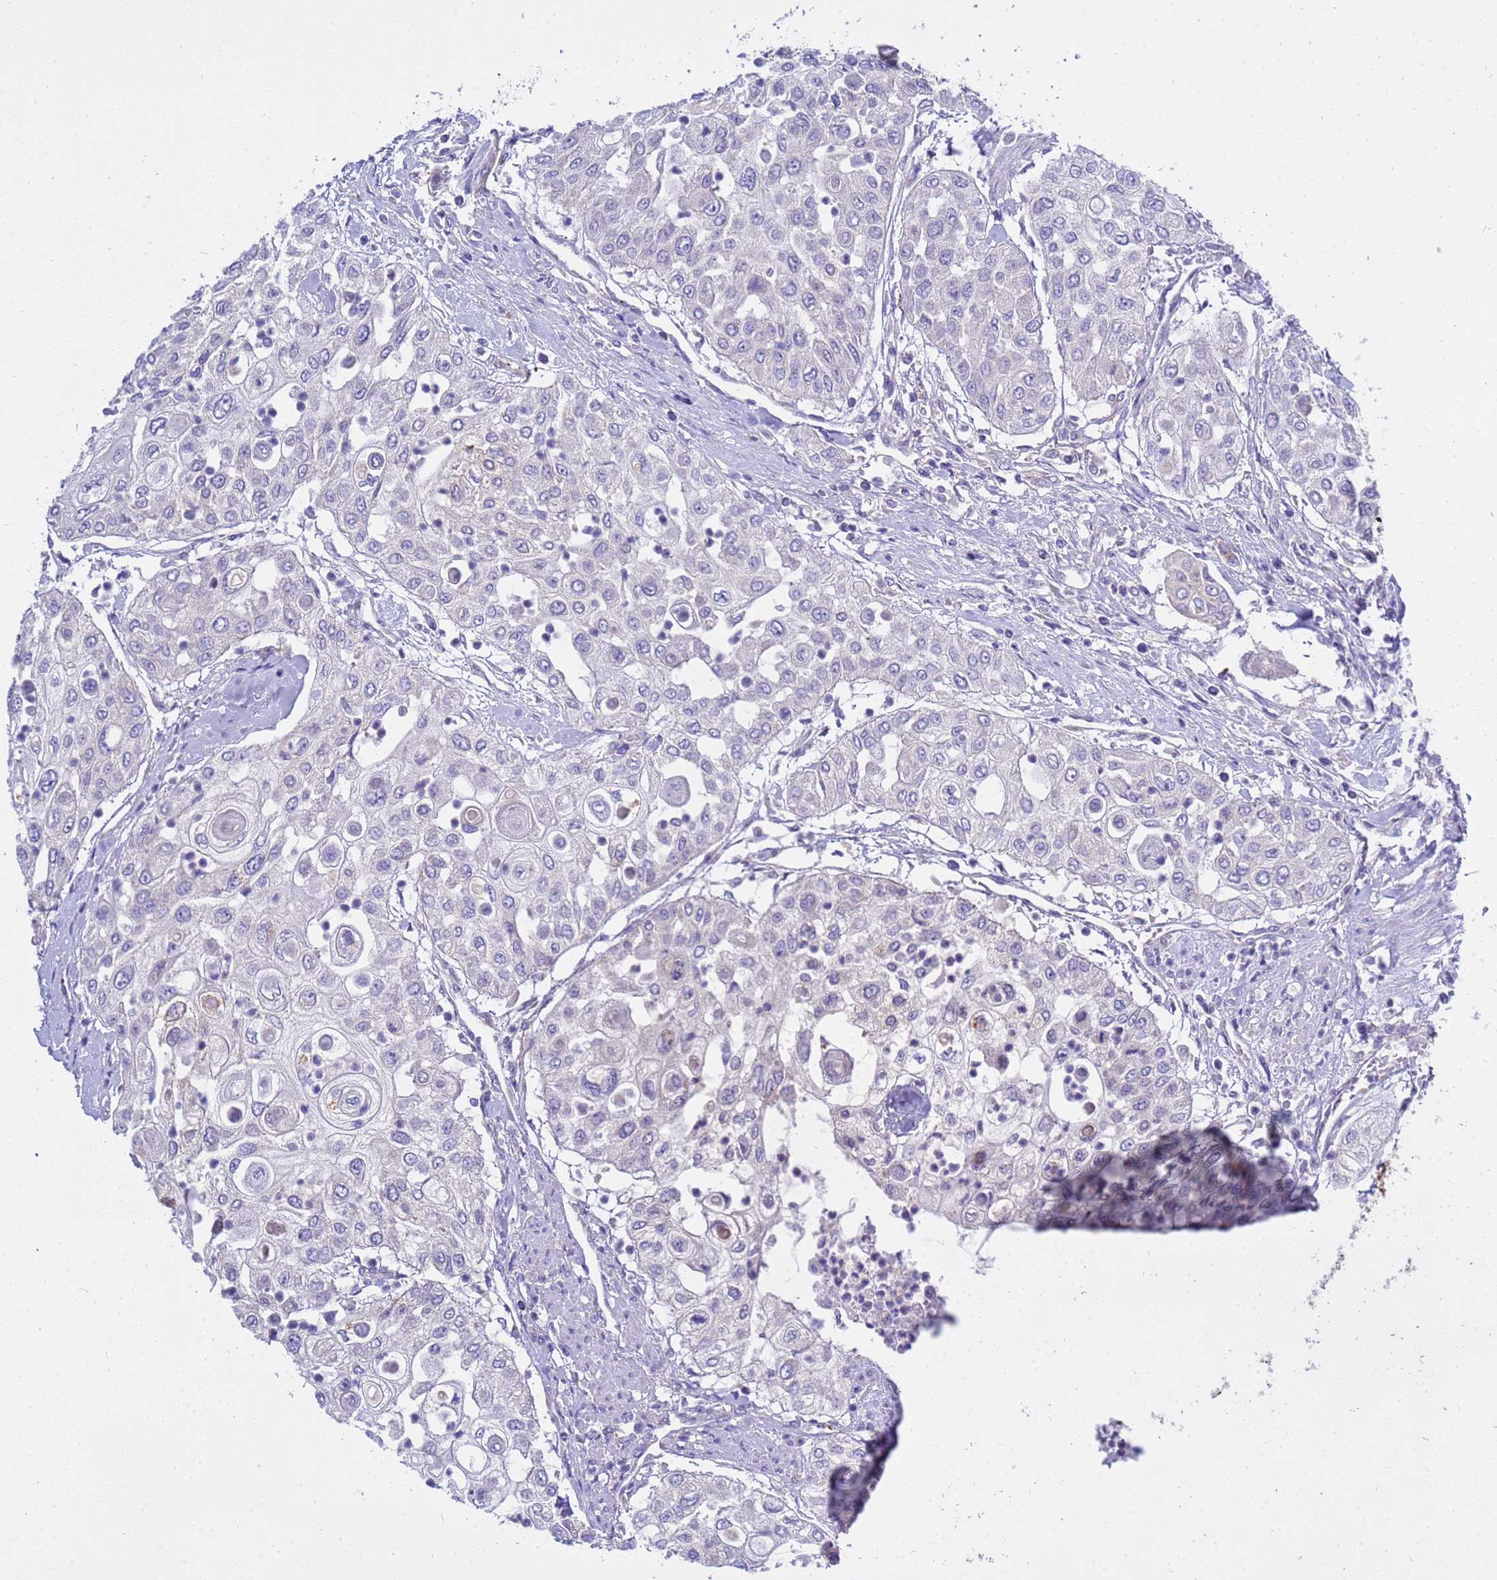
{"staining": {"intensity": "negative", "quantity": "none", "location": "none"}, "tissue": "urothelial cancer", "cell_type": "Tumor cells", "image_type": "cancer", "snomed": [{"axis": "morphology", "description": "Urothelial carcinoma, High grade"}, {"axis": "topography", "description": "Urinary bladder"}], "caption": "A photomicrograph of high-grade urothelial carcinoma stained for a protein shows no brown staining in tumor cells.", "gene": "ANAPC1", "patient": {"sex": "female", "age": 79}}